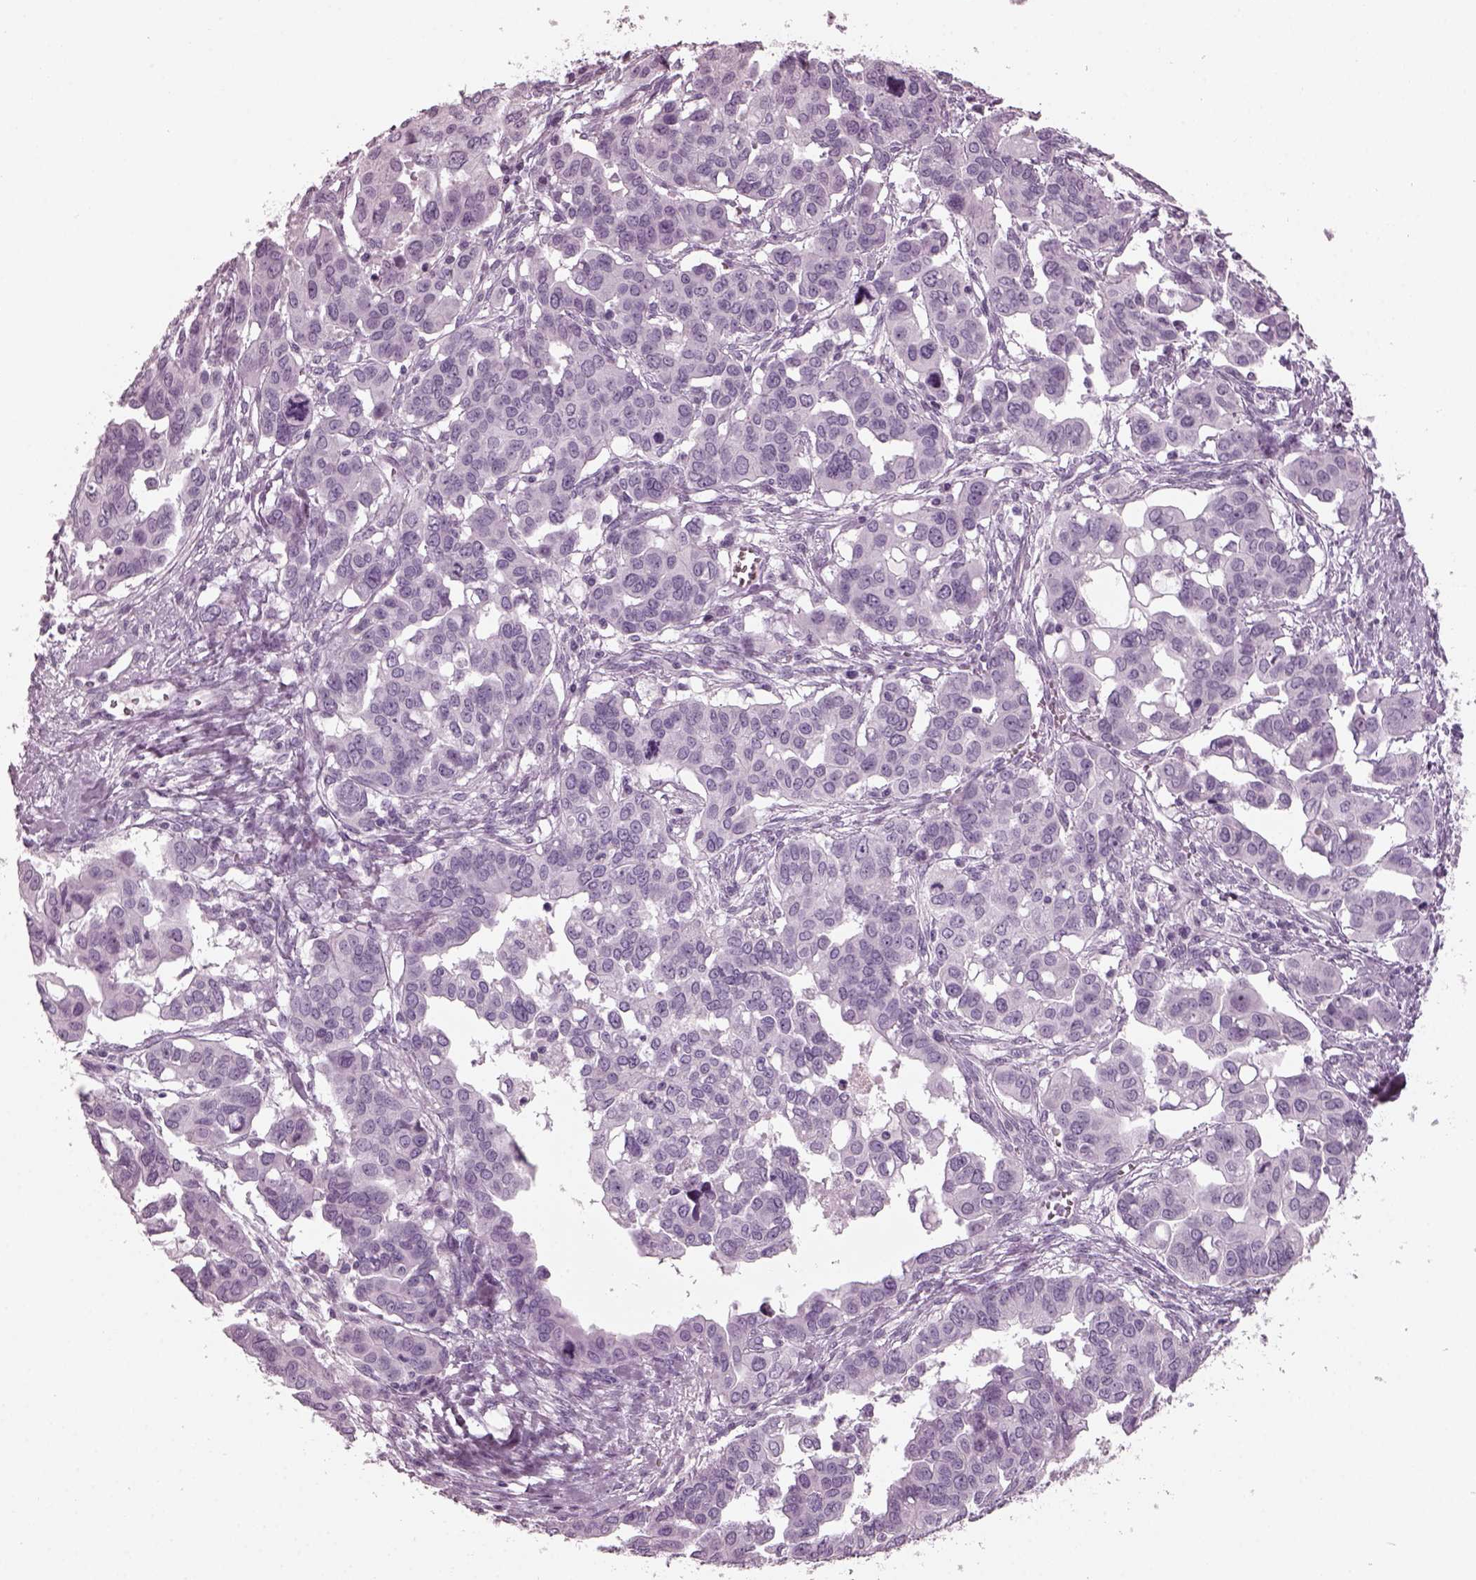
{"staining": {"intensity": "negative", "quantity": "none", "location": "none"}, "tissue": "ovarian cancer", "cell_type": "Tumor cells", "image_type": "cancer", "snomed": [{"axis": "morphology", "description": "Carcinoma, endometroid"}, {"axis": "topography", "description": "Ovary"}], "caption": "This is an immunohistochemistry micrograph of human ovarian endometroid carcinoma. There is no positivity in tumor cells.", "gene": "RCVRN", "patient": {"sex": "female", "age": 78}}